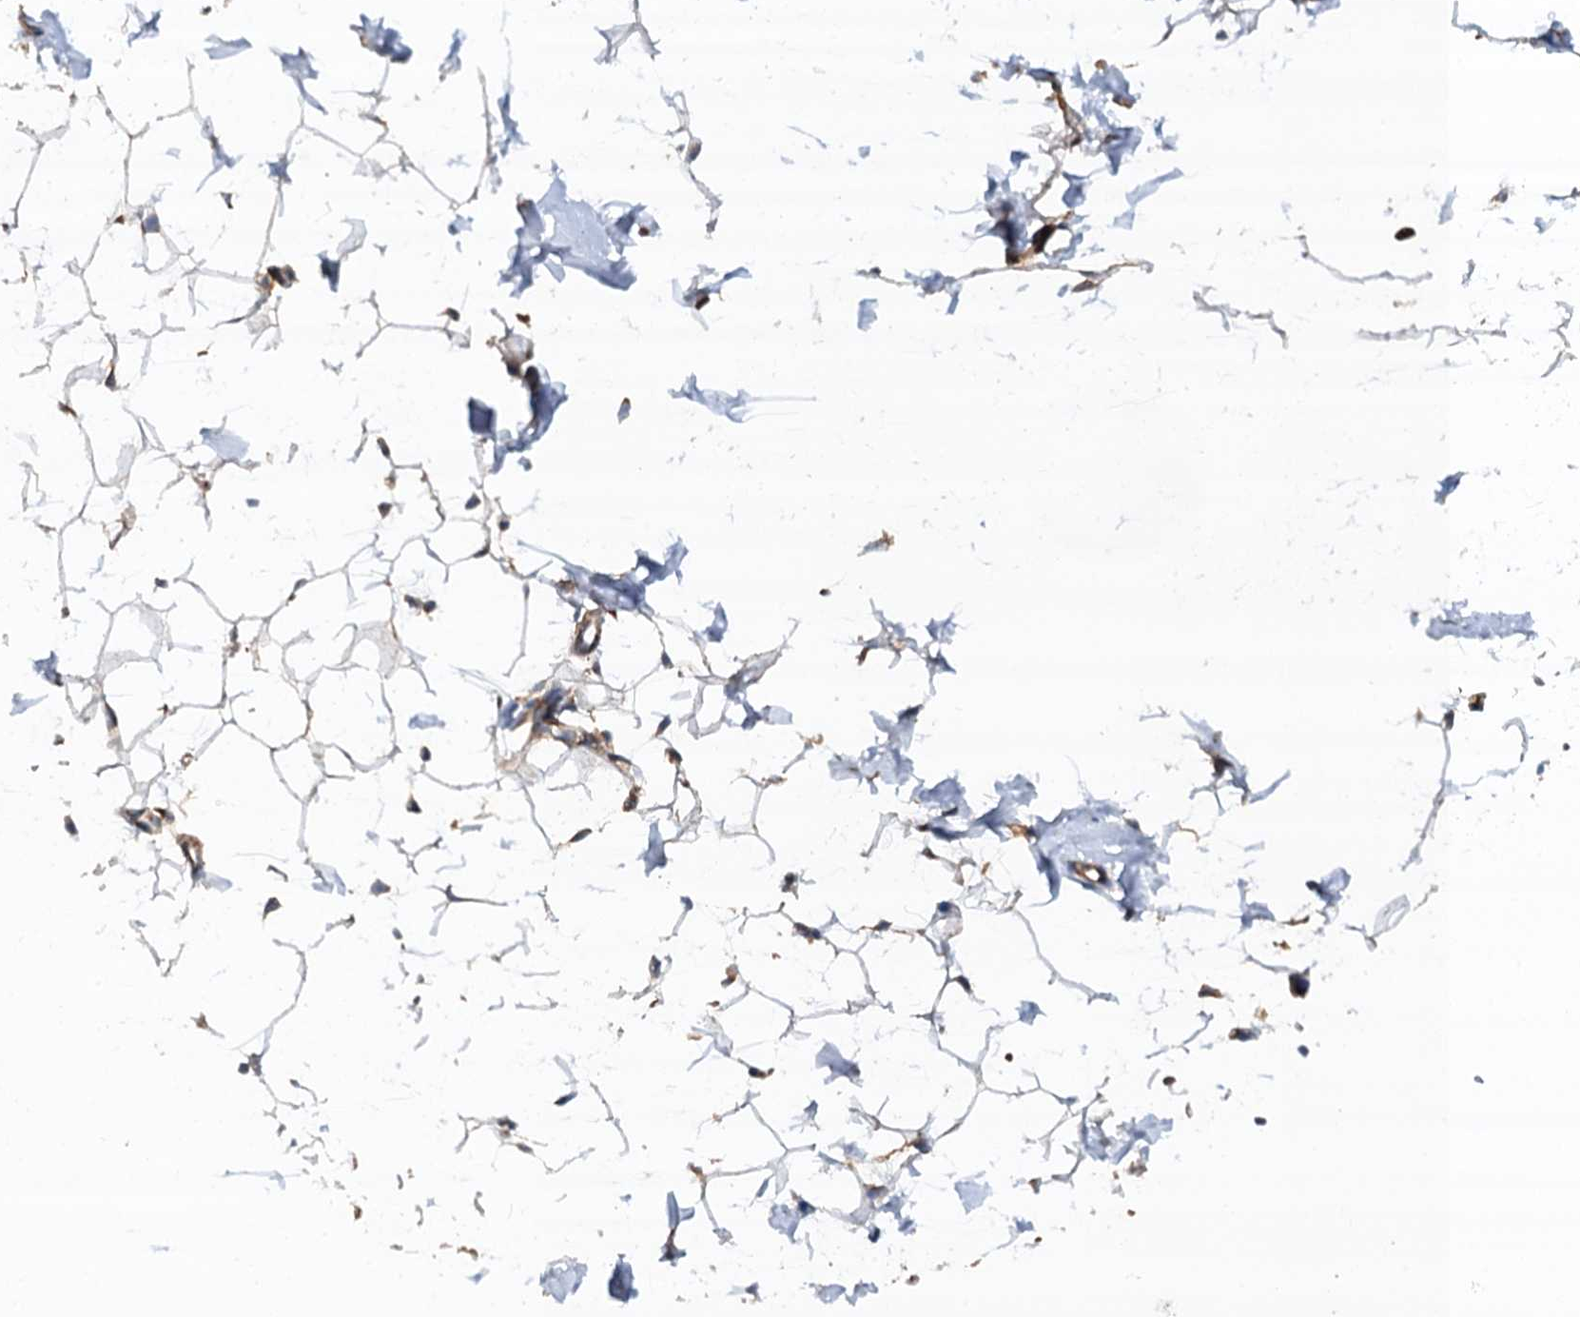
{"staining": {"intensity": "weak", "quantity": "25%-75%", "location": "cytoplasmic/membranous"}, "tissue": "adipose tissue", "cell_type": "Adipocytes", "image_type": "normal", "snomed": [{"axis": "morphology", "description": "Normal tissue, NOS"}, {"axis": "topography", "description": "Breast"}], "caption": "Weak cytoplasmic/membranous protein staining is seen in about 25%-75% of adipocytes in adipose tissue. (Stains: DAB in brown, nuclei in blue, Microscopy: brightfield microscopy at high magnification).", "gene": "COG3", "patient": {"sex": "female", "age": 23}}